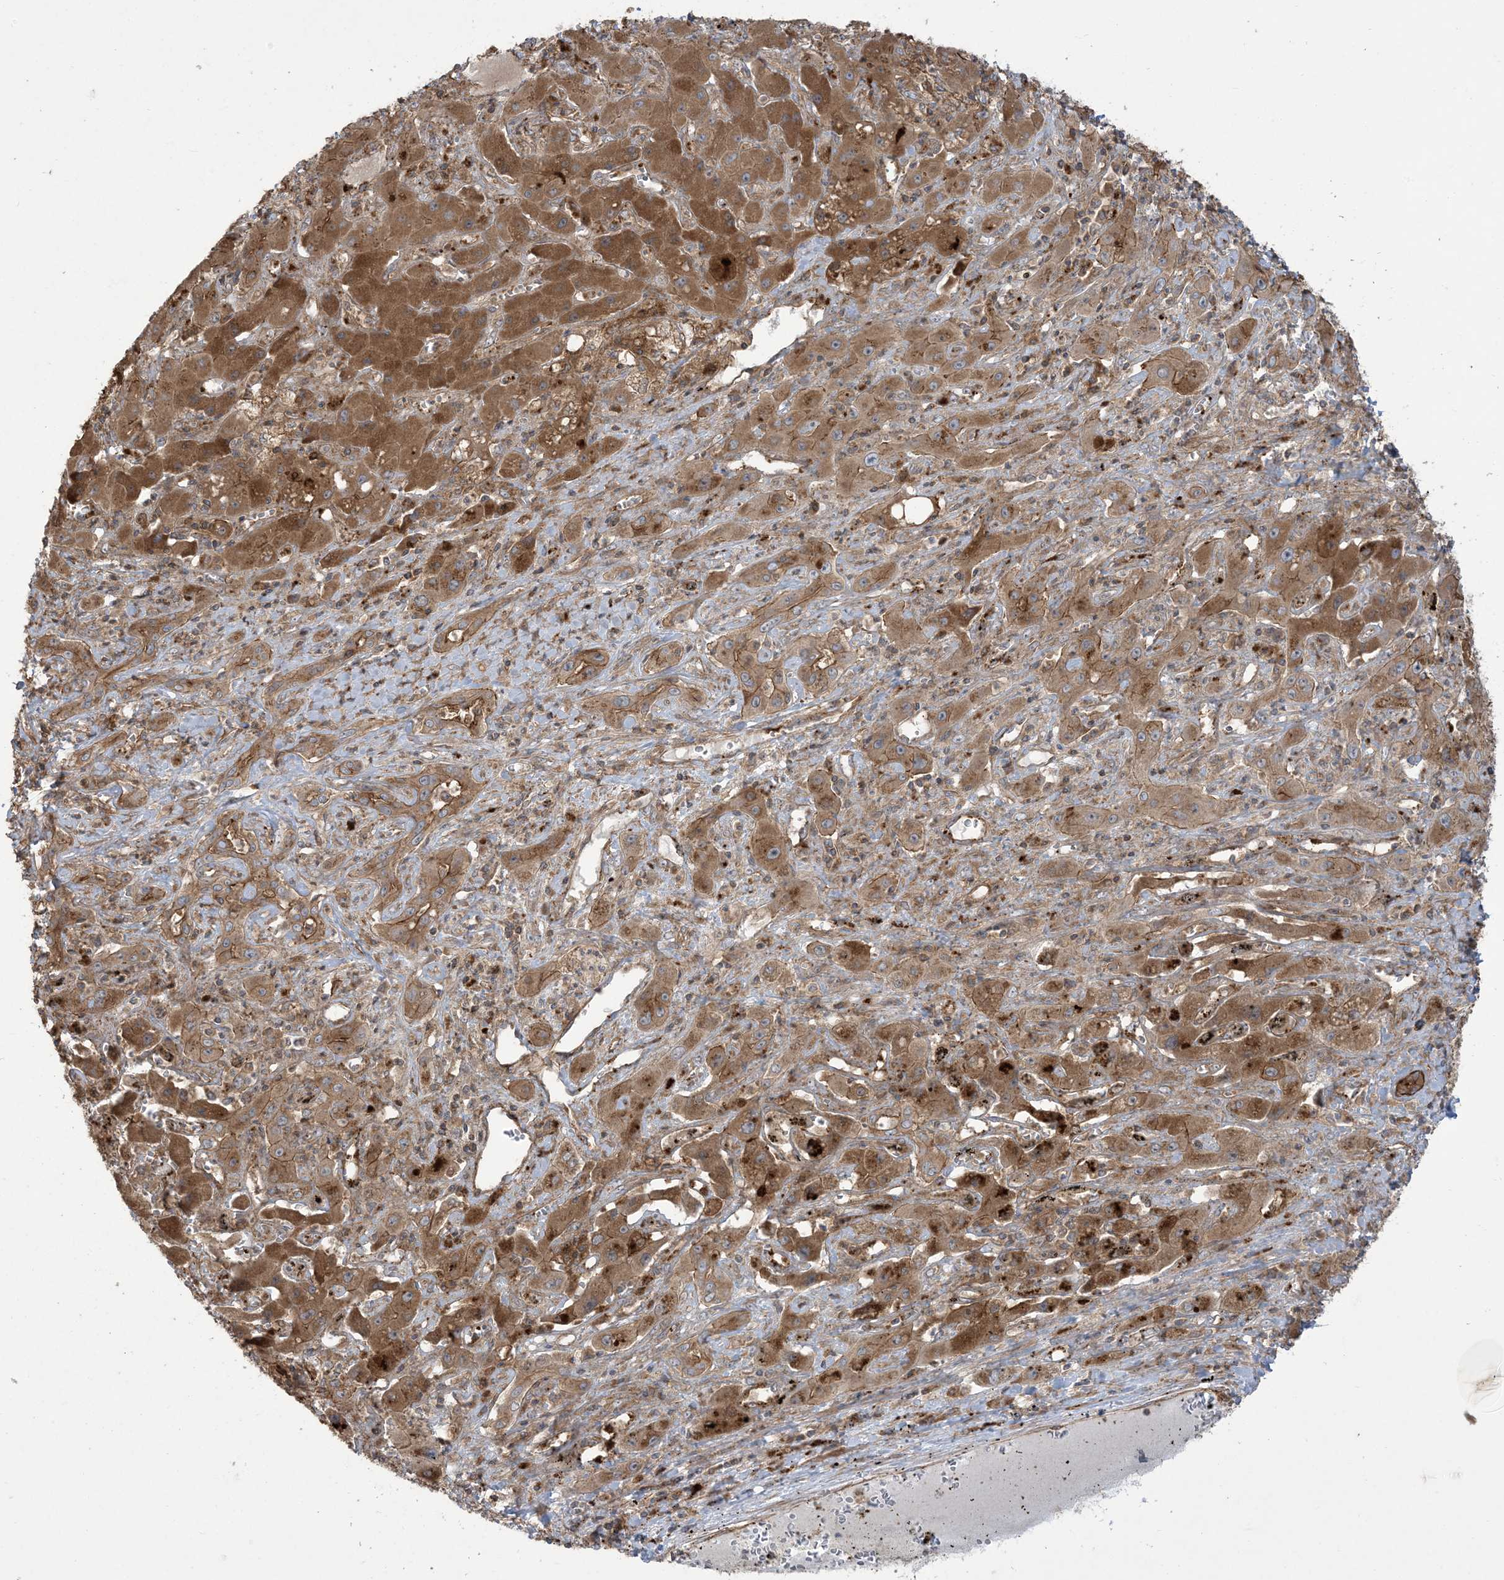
{"staining": {"intensity": "moderate", "quantity": ">75%", "location": "cytoplasmic/membranous"}, "tissue": "liver cancer", "cell_type": "Tumor cells", "image_type": "cancer", "snomed": [{"axis": "morphology", "description": "Cholangiocarcinoma"}, {"axis": "topography", "description": "Liver"}], "caption": "Human liver cancer (cholangiocarcinoma) stained with a brown dye shows moderate cytoplasmic/membranous positive expression in approximately >75% of tumor cells.", "gene": "KLHL18", "patient": {"sex": "male", "age": 67}}